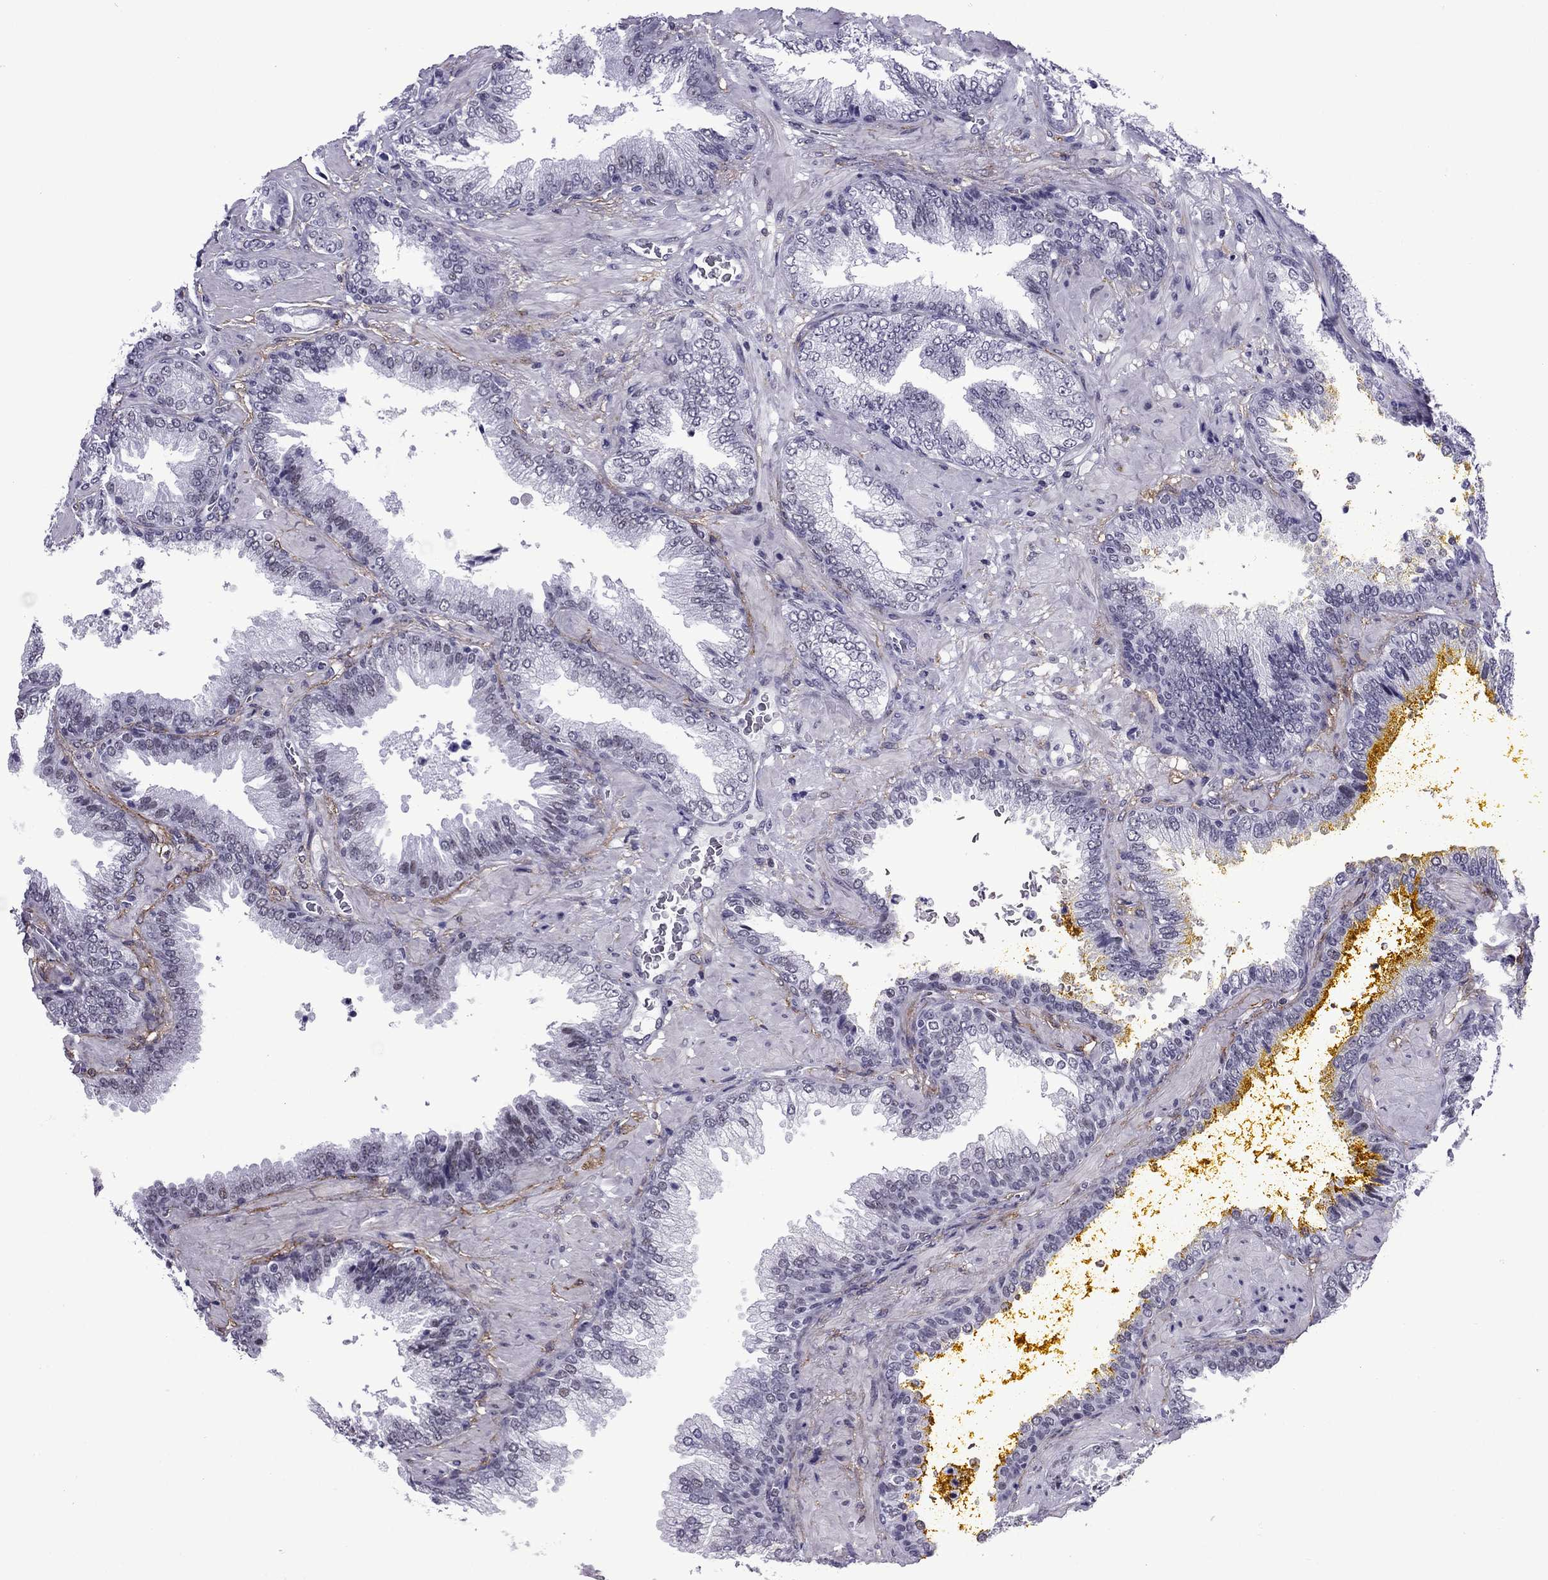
{"staining": {"intensity": "negative", "quantity": "none", "location": "none"}, "tissue": "prostate cancer", "cell_type": "Tumor cells", "image_type": "cancer", "snomed": [{"axis": "morphology", "description": "Adenocarcinoma, Low grade"}, {"axis": "topography", "description": "Prostate"}], "caption": "This is a photomicrograph of immunohistochemistry staining of prostate adenocarcinoma (low-grade), which shows no staining in tumor cells. (DAB IHC visualized using brightfield microscopy, high magnification).", "gene": "ZNF646", "patient": {"sex": "male", "age": 68}}